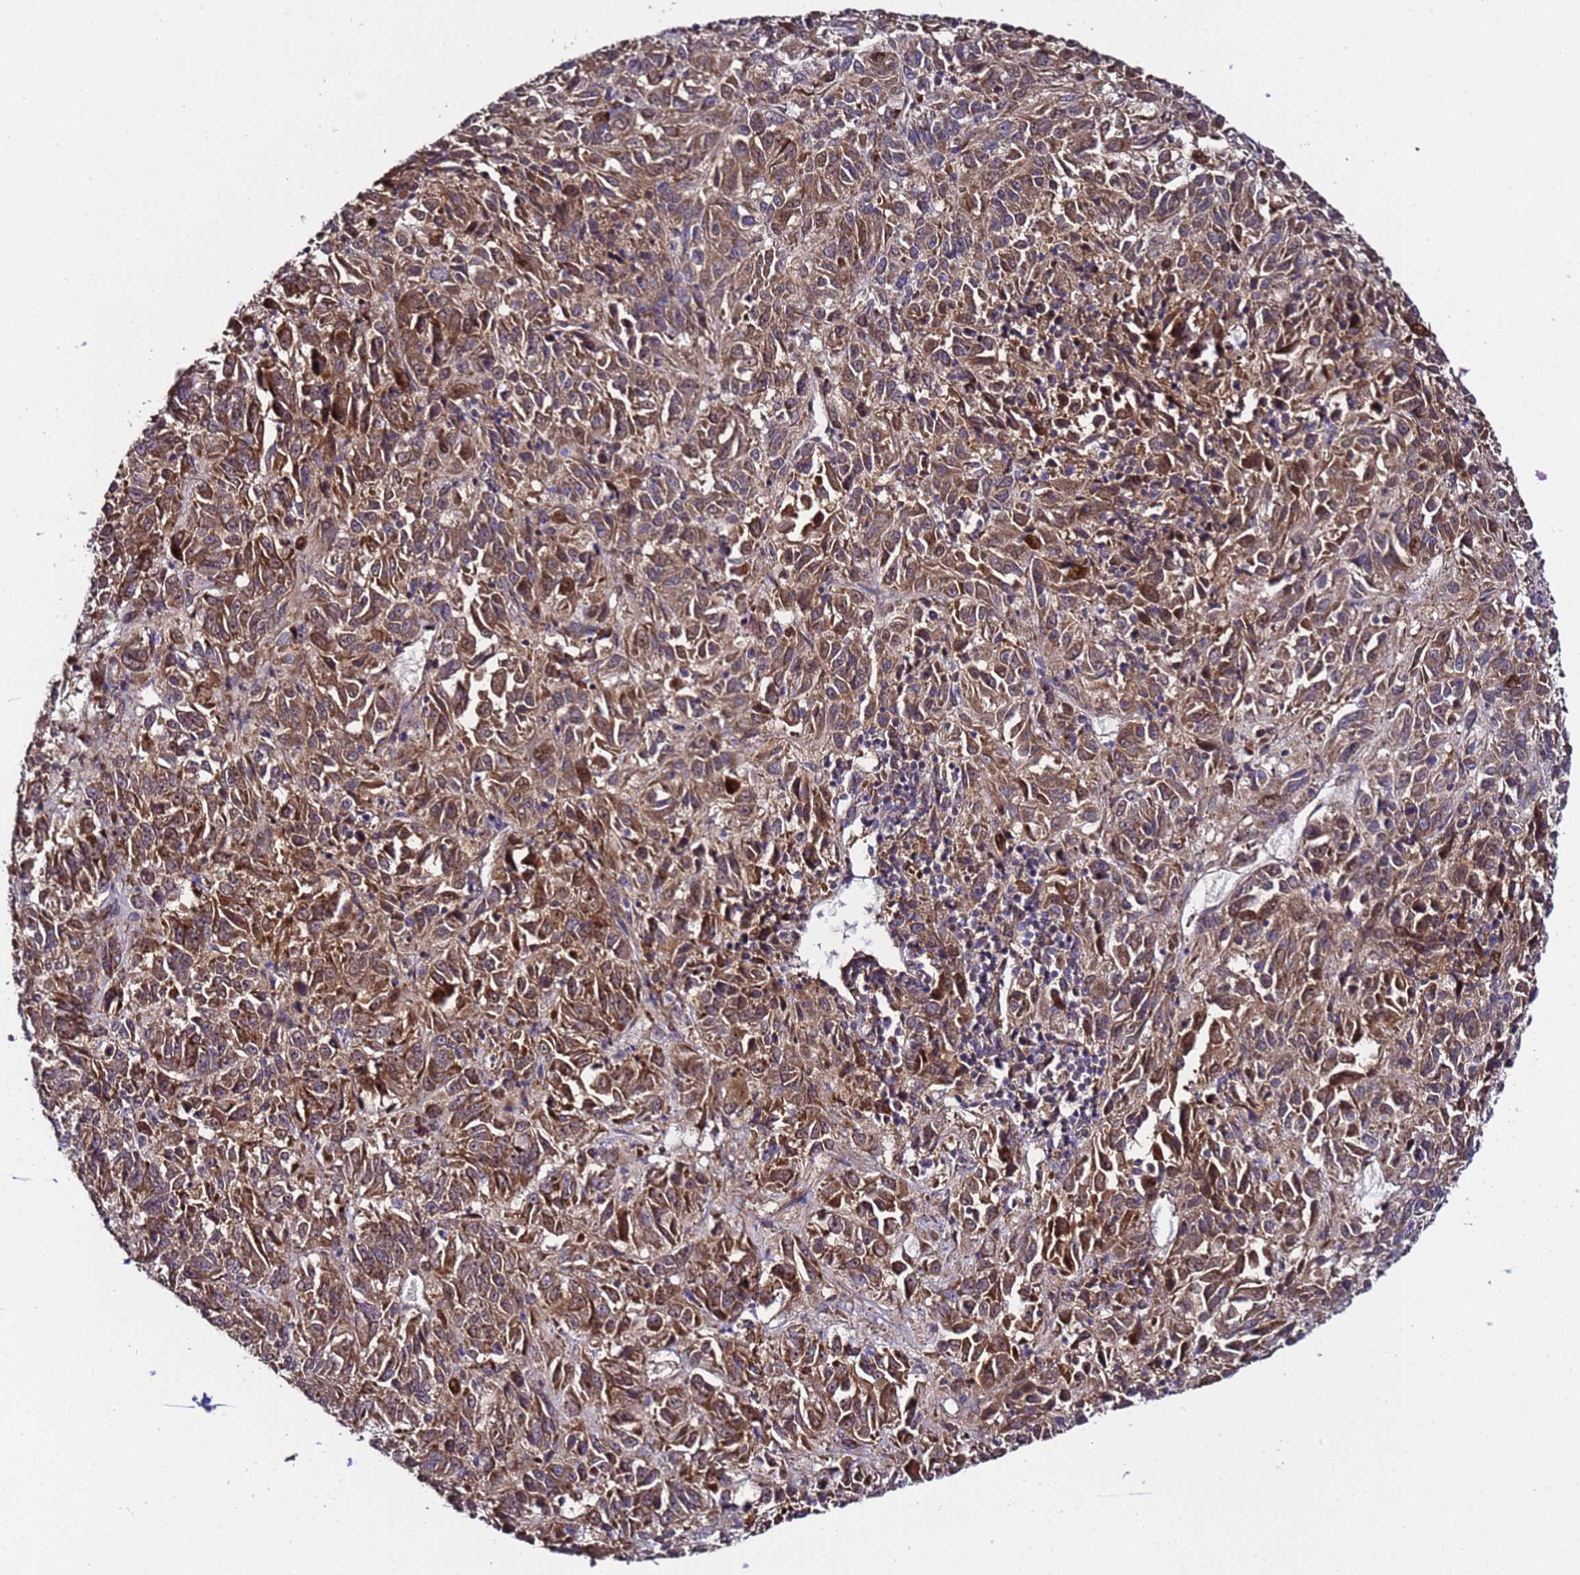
{"staining": {"intensity": "moderate", "quantity": ">75%", "location": "cytoplasmic/membranous"}, "tissue": "melanoma", "cell_type": "Tumor cells", "image_type": "cancer", "snomed": [{"axis": "morphology", "description": "Malignant melanoma, Metastatic site"}, {"axis": "topography", "description": "Lung"}], "caption": "Moderate cytoplasmic/membranous protein positivity is identified in about >75% of tumor cells in melanoma. Using DAB (brown) and hematoxylin (blue) stains, captured at high magnification using brightfield microscopy.", "gene": "ALG3", "patient": {"sex": "male", "age": 64}}